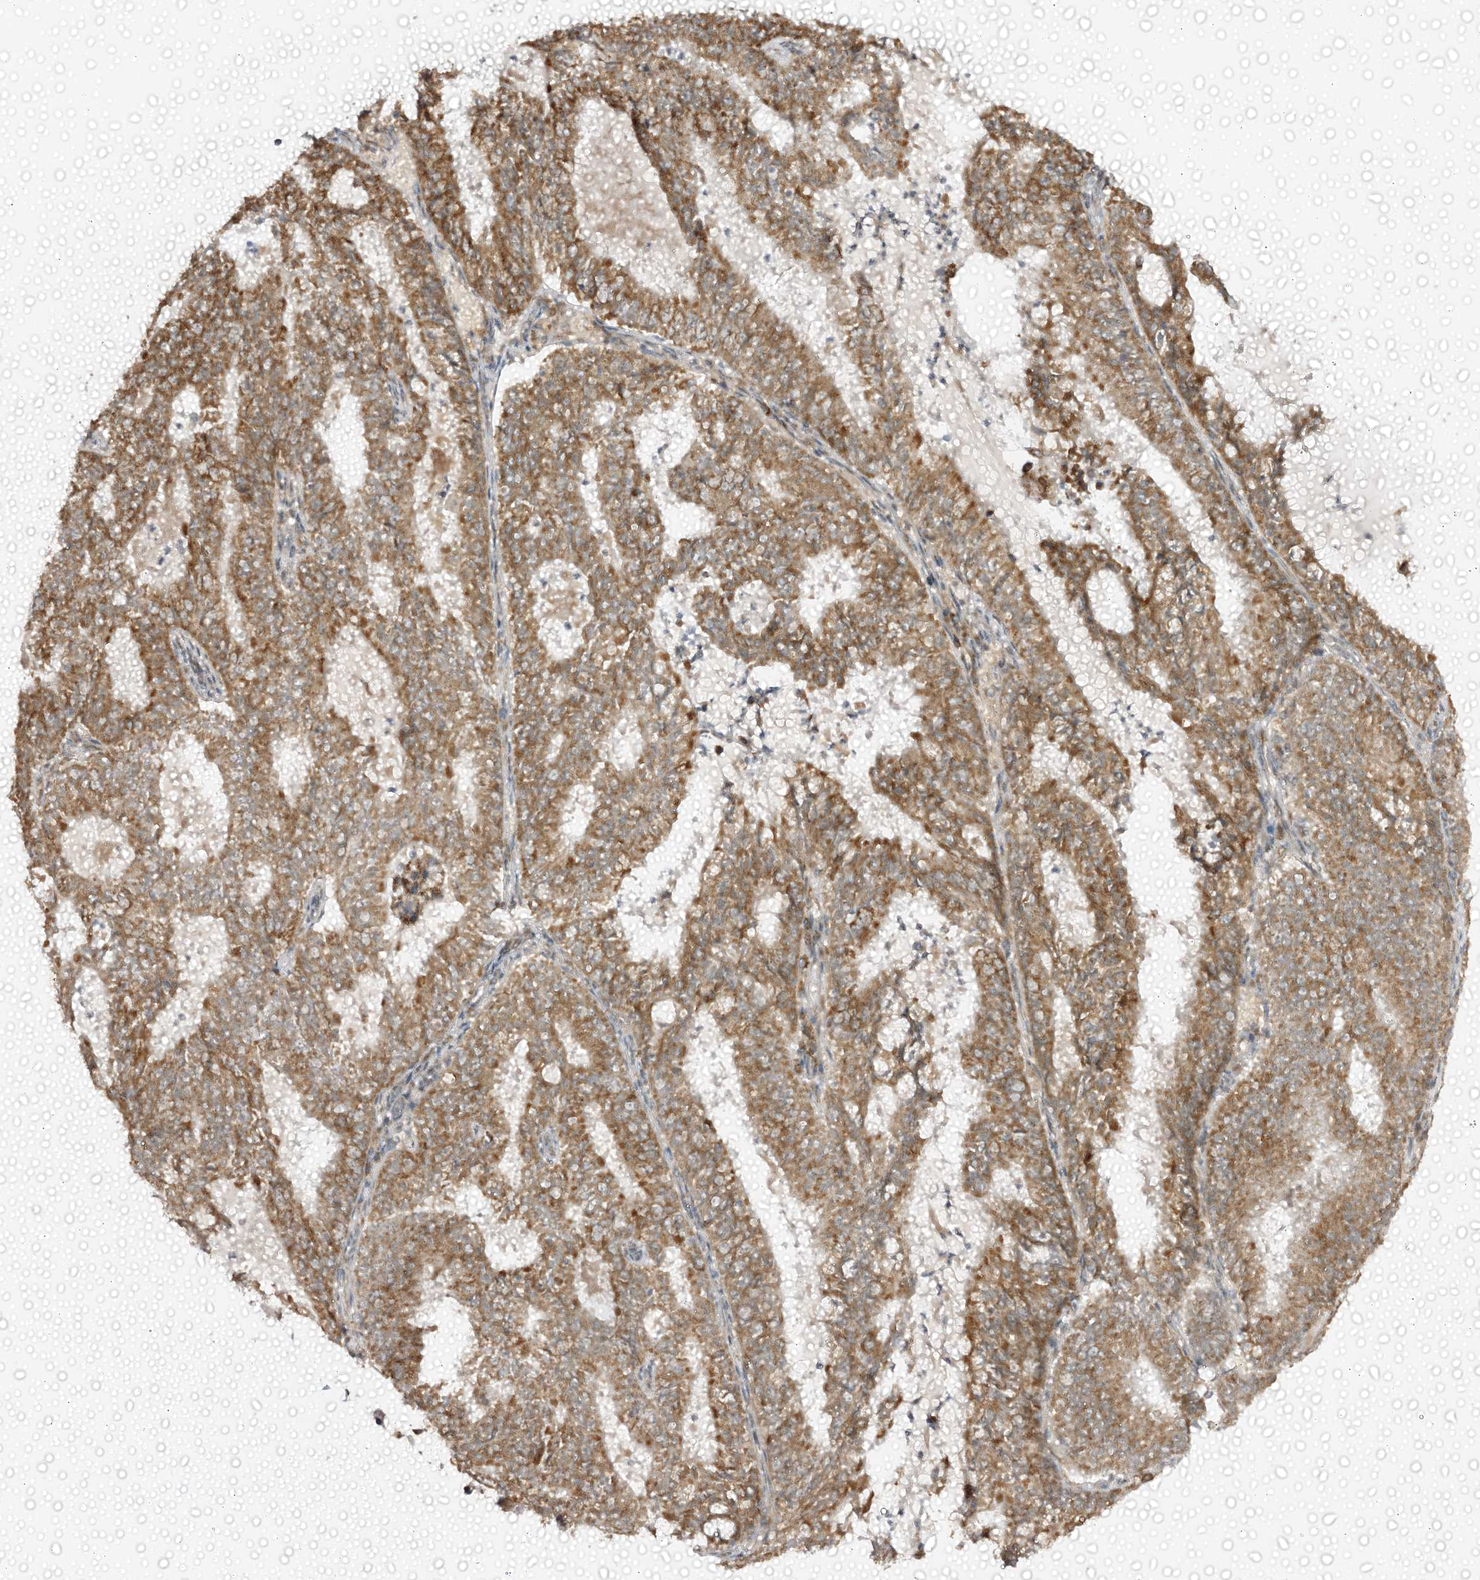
{"staining": {"intensity": "moderate", "quantity": ">75%", "location": "cytoplasmic/membranous"}, "tissue": "endometrial cancer", "cell_type": "Tumor cells", "image_type": "cancer", "snomed": [{"axis": "morphology", "description": "Adenocarcinoma, NOS"}, {"axis": "topography", "description": "Endometrium"}], "caption": "Endometrial adenocarcinoma was stained to show a protein in brown. There is medium levels of moderate cytoplasmic/membranous expression in approximately >75% of tumor cells.", "gene": "CBR4", "patient": {"sex": "female", "age": 57}}